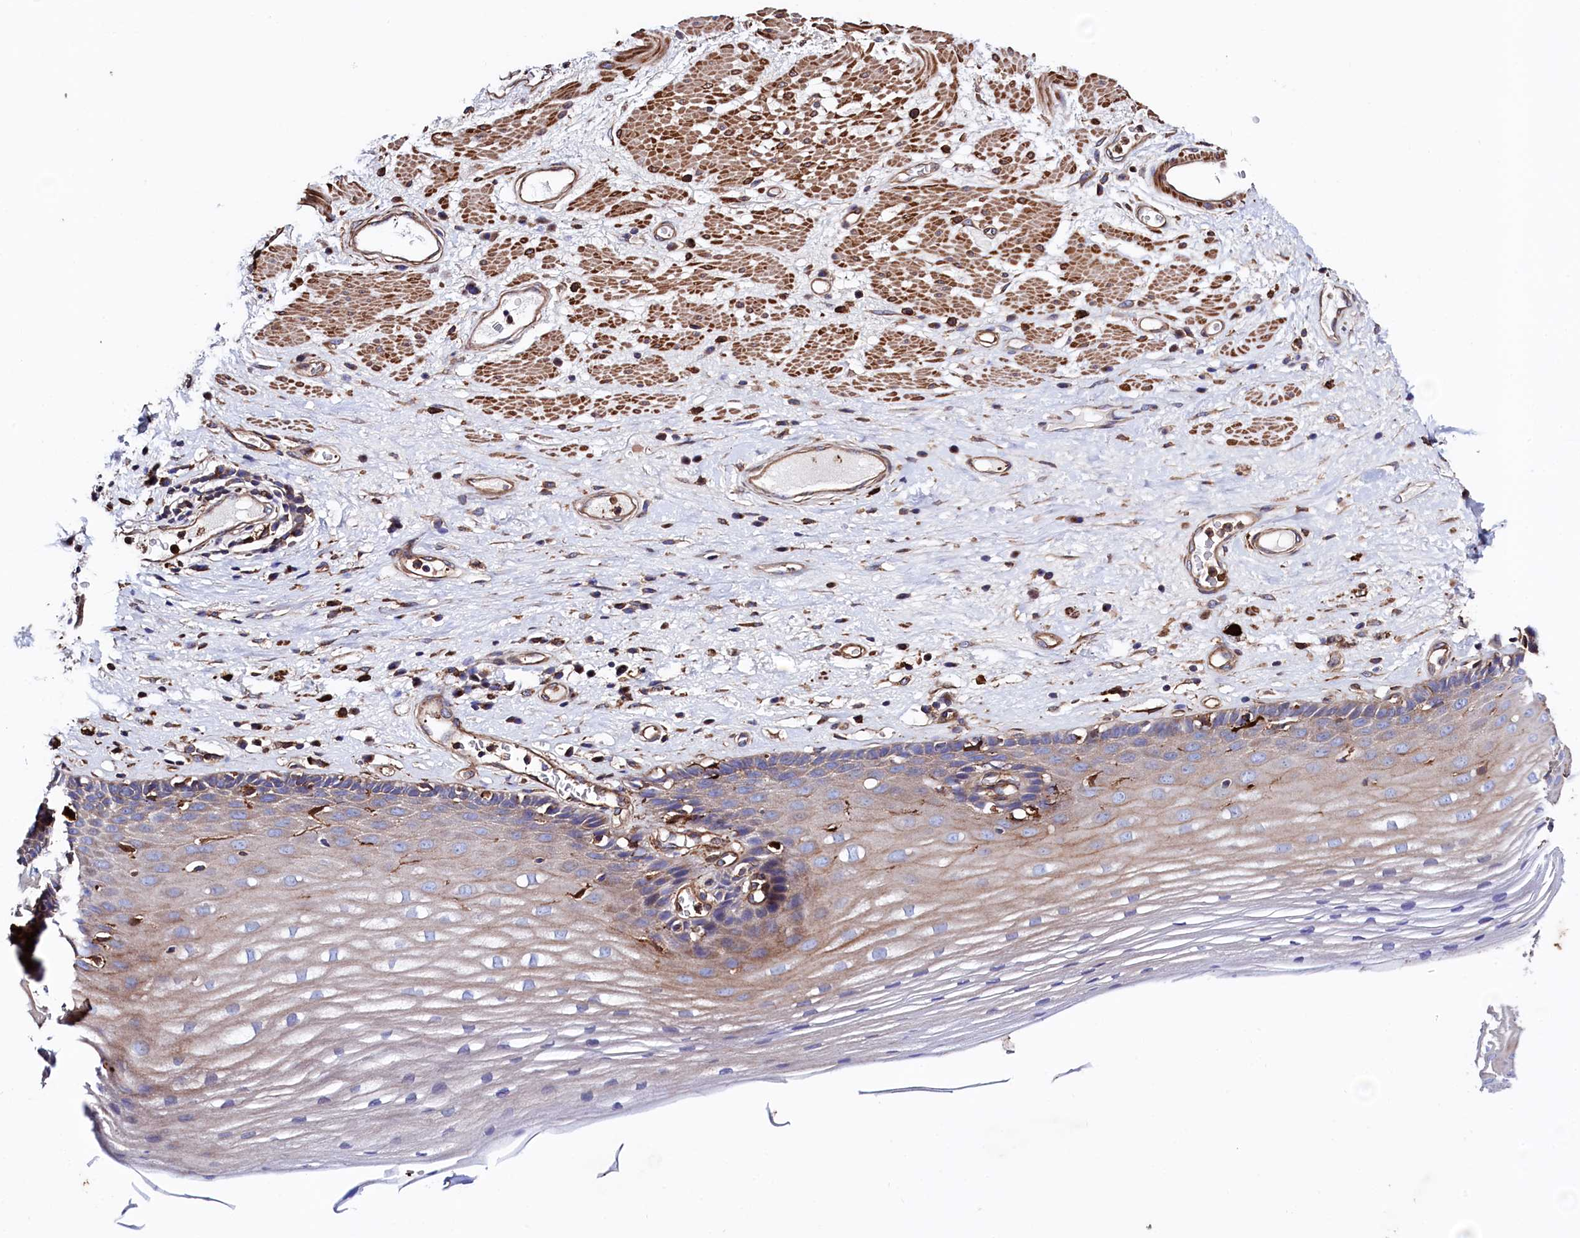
{"staining": {"intensity": "weak", "quantity": "<25%", "location": "cytoplasmic/membranous"}, "tissue": "esophagus", "cell_type": "Squamous epithelial cells", "image_type": "normal", "snomed": [{"axis": "morphology", "description": "Normal tissue, NOS"}, {"axis": "topography", "description": "Esophagus"}], "caption": "DAB immunohistochemical staining of normal human esophagus shows no significant expression in squamous epithelial cells.", "gene": "STAMBPL1", "patient": {"sex": "male", "age": 62}}